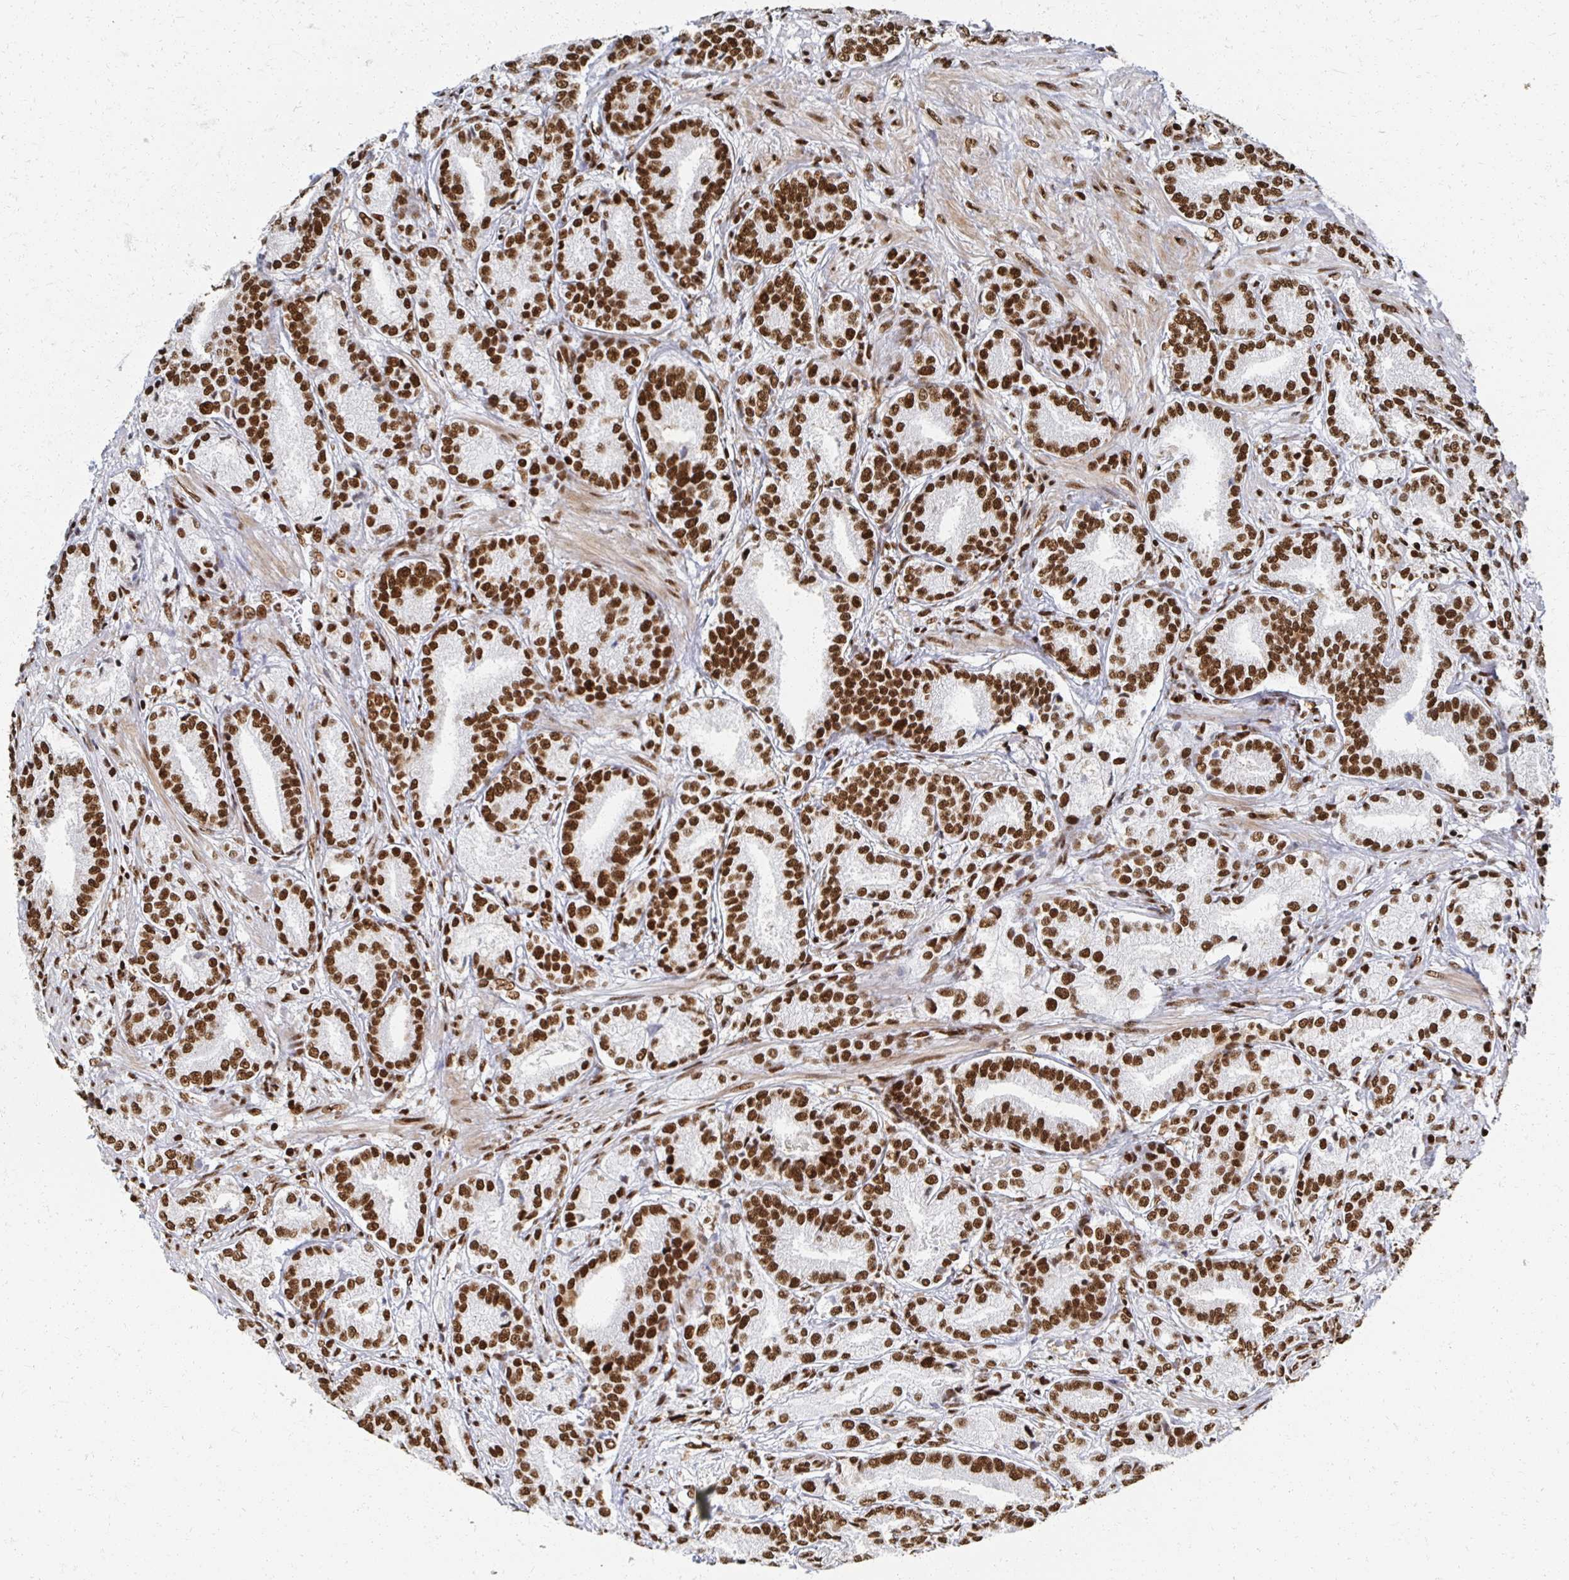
{"staining": {"intensity": "strong", "quantity": ">75%", "location": "nuclear"}, "tissue": "prostate cancer", "cell_type": "Tumor cells", "image_type": "cancer", "snomed": [{"axis": "morphology", "description": "Adenocarcinoma, High grade"}, {"axis": "topography", "description": "Prostate and seminal vesicle, NOS"}], "caption": "Immunohistochemical staining of prostate cancer (high-grade adenocarcinoma) exhibits strong nuclear protein staining in approximately >75% of tumor cells.", "gene": "RBBP7", "patient": {"sex": "male", "age": 61}}